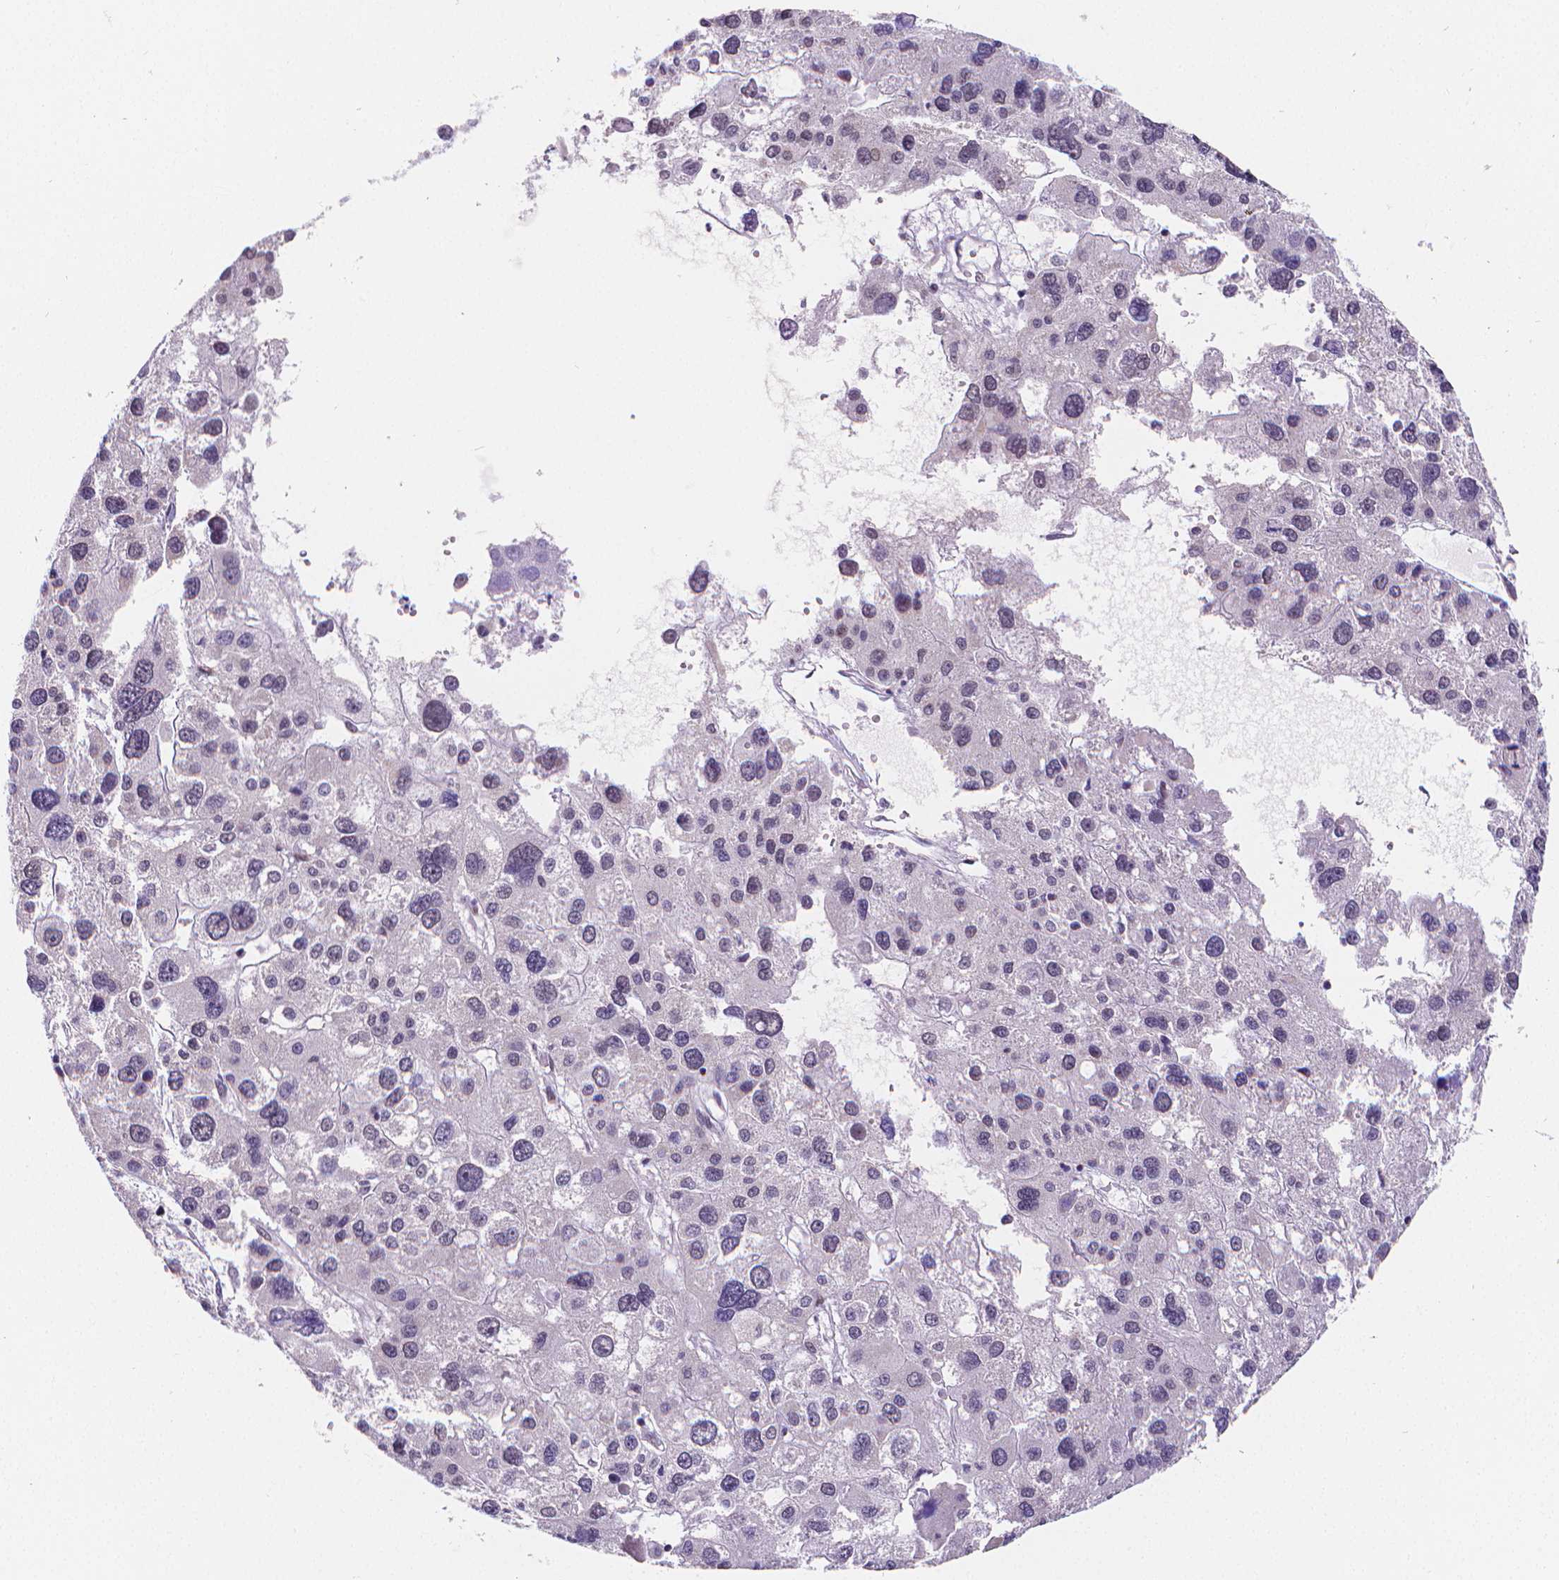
{"staining": {"intensity": "negative", "quantity": "none", "location": "none"}, "tissue": "liver cancer", "cell_type": "Tumor cells", "image_type": "cancer", "snomed": [{"axis": "morphology", "description": "Carcinoma, Hepatocellular, NOS"}, {"axis": "topography", "description": "Liver"}], "caption": "IHC photomicrograph of neoplastic tissue: human liver cancer (hepatocellular carcinoma) stained with DAB displays no significant protein staining in tumor cells.", "gene": "MEF2C", "patient": {"sex": "male", "age": 73}}